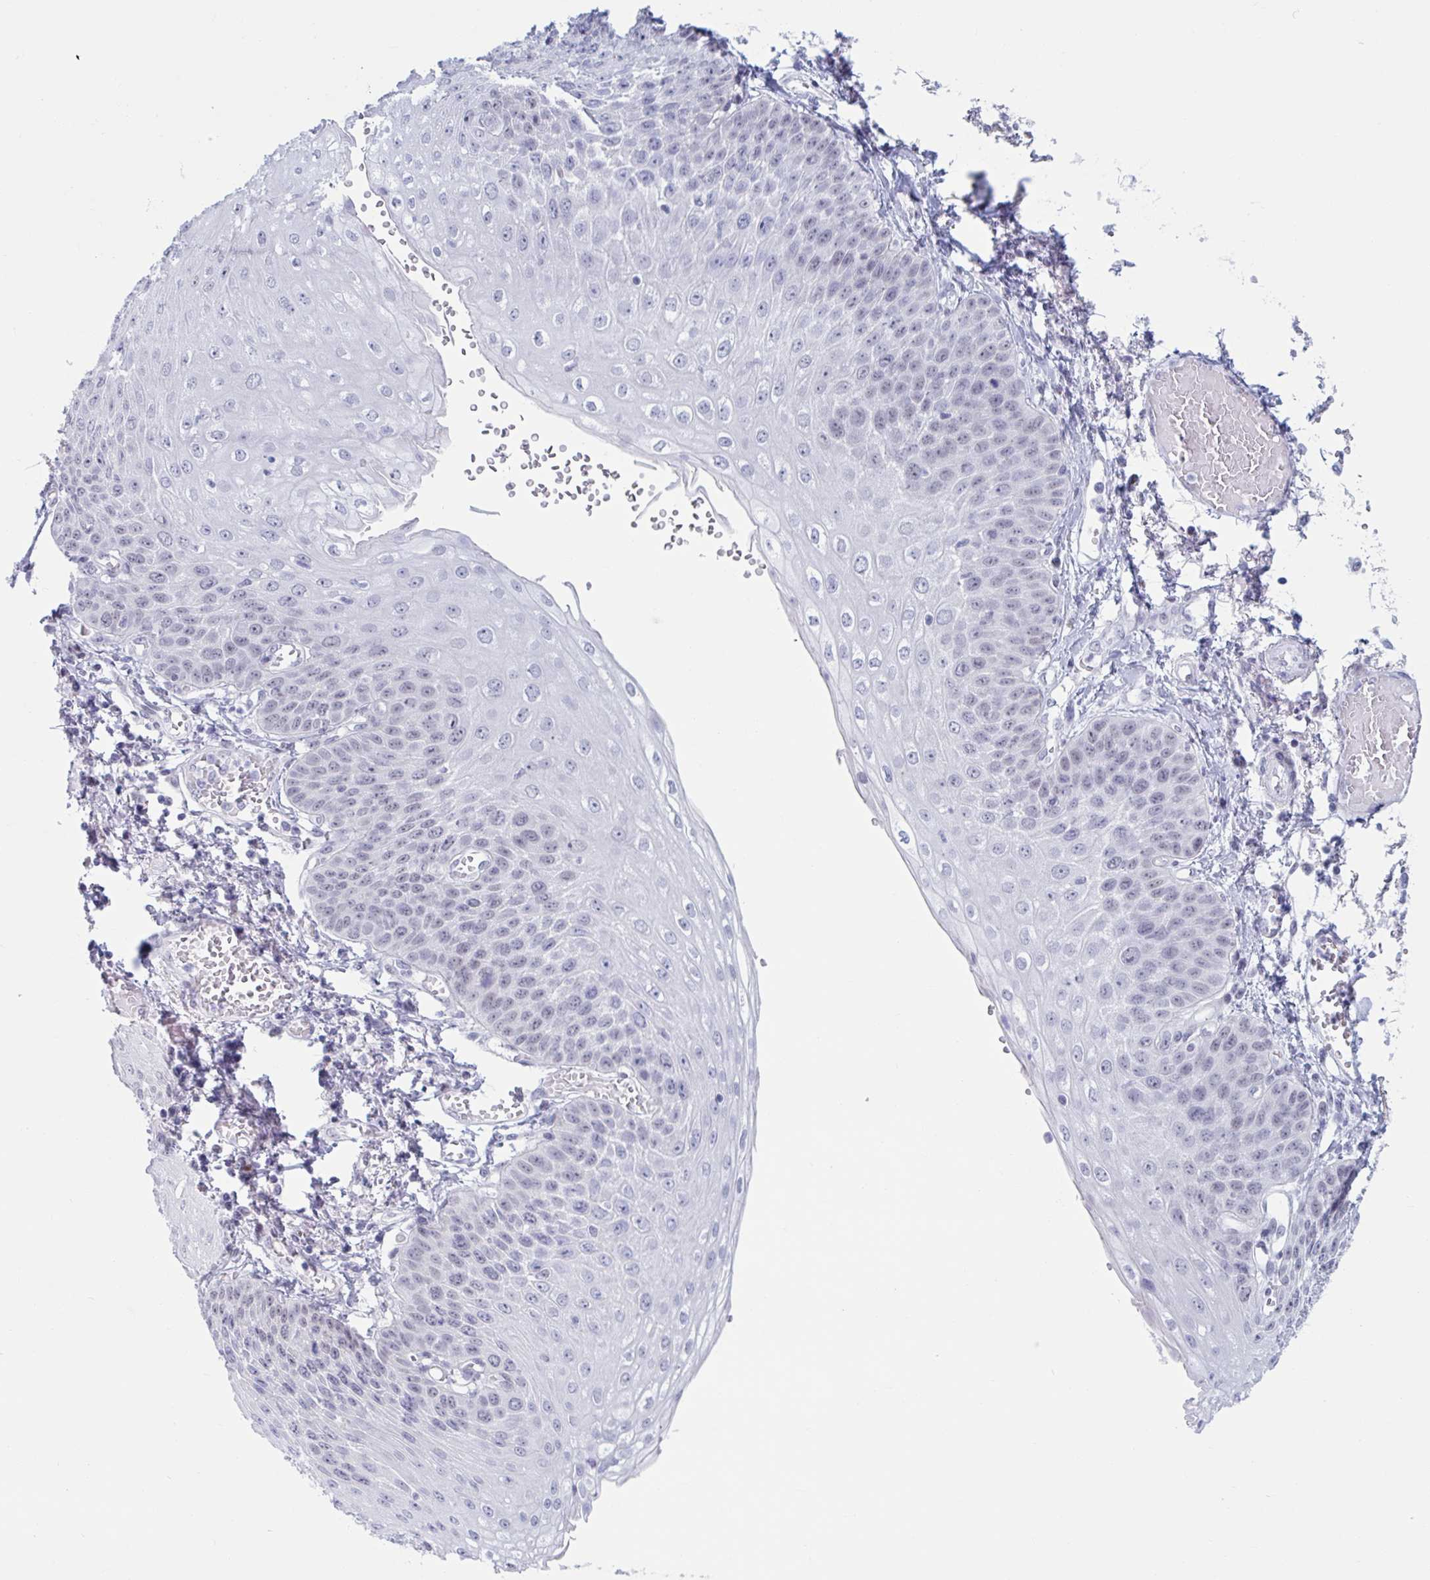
{"staining": {"intensity": "negative", "quantity": "none", "location": "none"}, "tissue": "esophagus", "cell_type": "Squamous epithelial cells", "image_type": "normal", "snomed": [{"axis": "morphology", "description": "Normal tissue, NOS"}, {"axis": "morphology", "description": "Adenocarcinoma, NOS"}, {"axis": "topography", "description": "Esophagus"}], "caption": "This is a photomicrograph of immunohistochemistry staining of benign esophagus, which shows no staining in squamous epithelial cells.", "gene": "MSMB", "patient": {"sex": "male", "age": 81}}